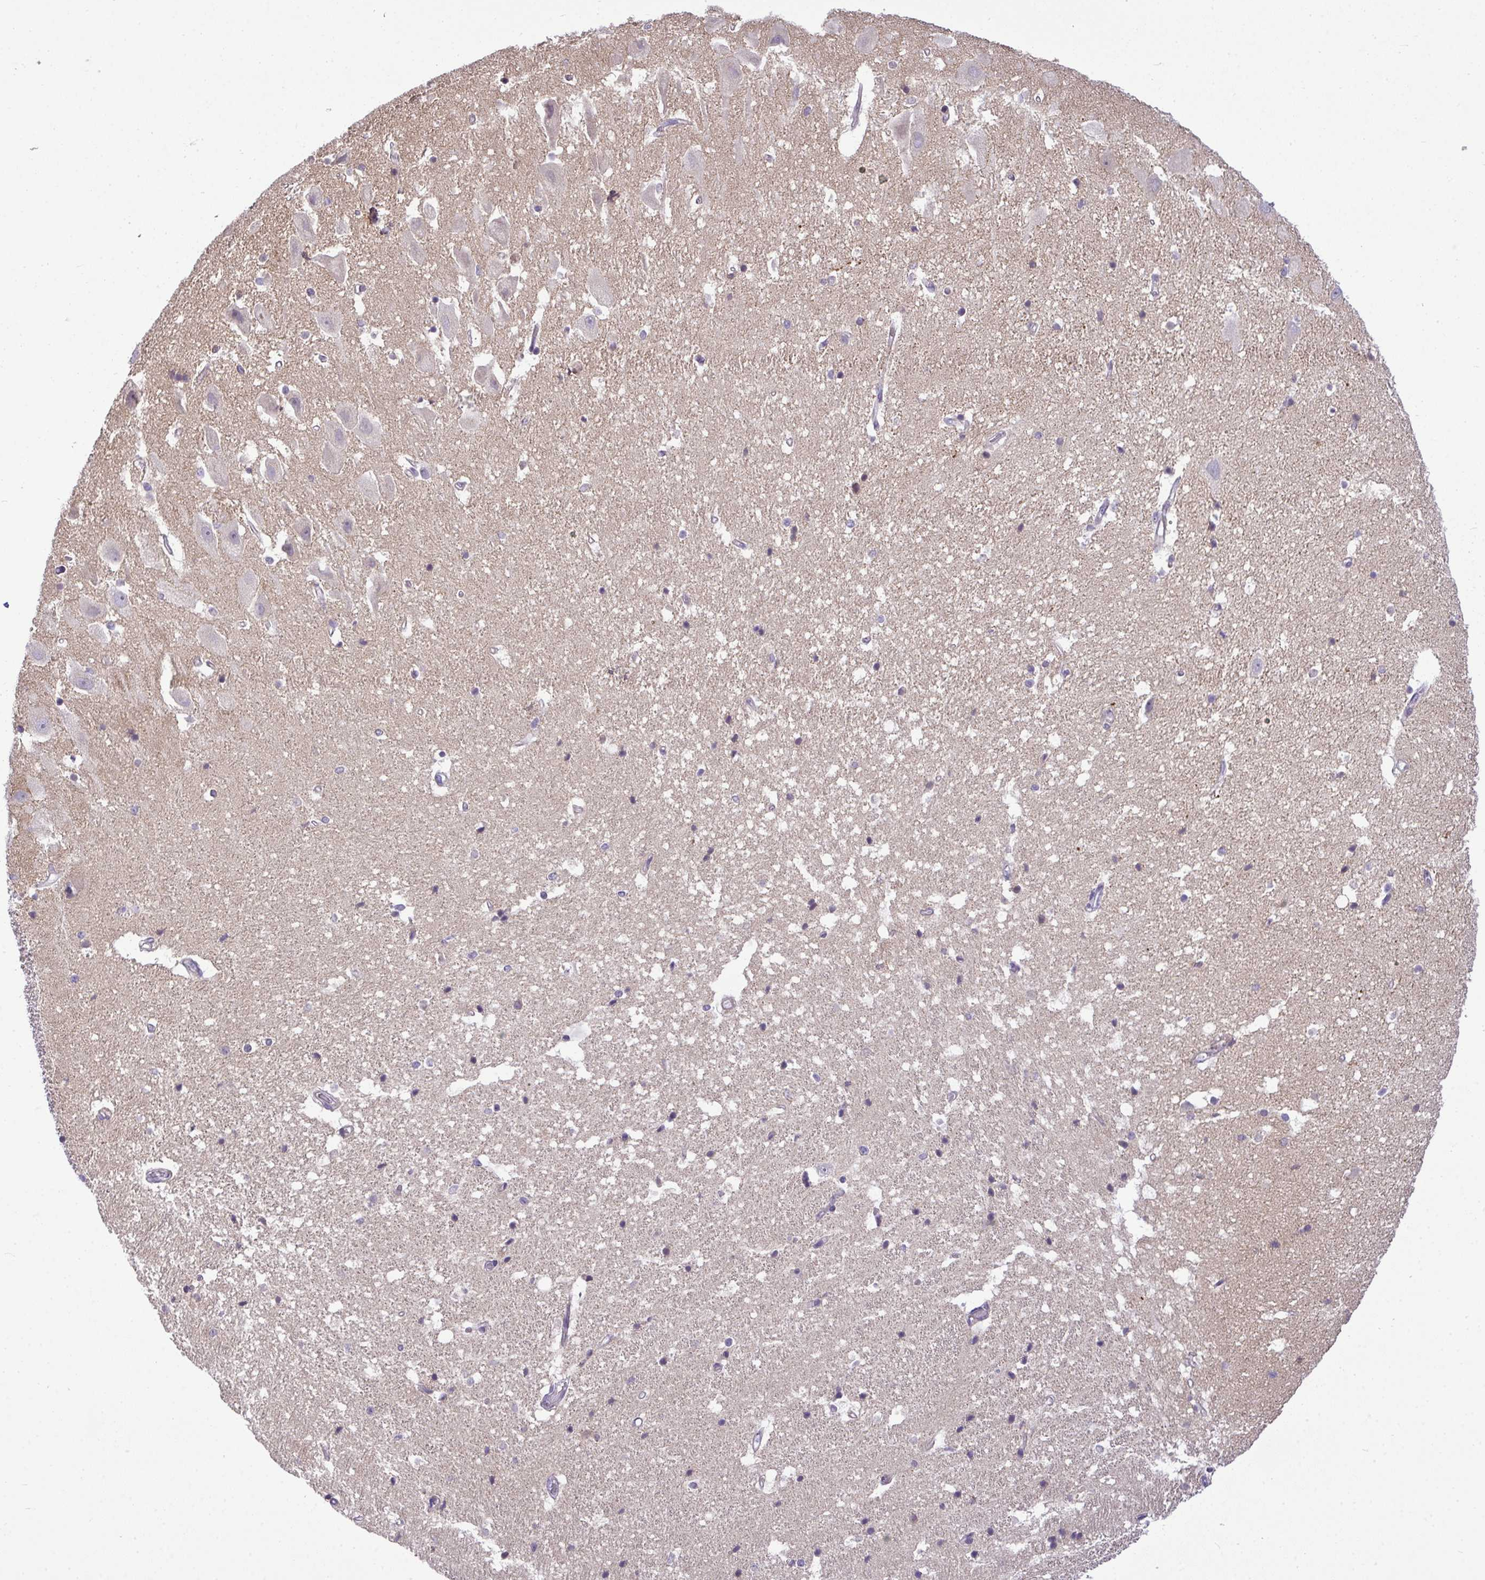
{"staining": {"intensity": "negative", "quantity": "none", "location": "none"}, "tissue": "hippocampus", "cell_type": "Glial cells", "image_type": "normal", "snomed": [{"axis": "morphology", "description": "Normal tissue, NOS"}, {"axis": "topography", "description": "Hippocampus"}], "caption": "Immunohistochemistry of normal human hippocampus demonstrates no positivity in glial cells.", "gene": "NT5C1A", "patient": {"sex": "male", "age": 63}}